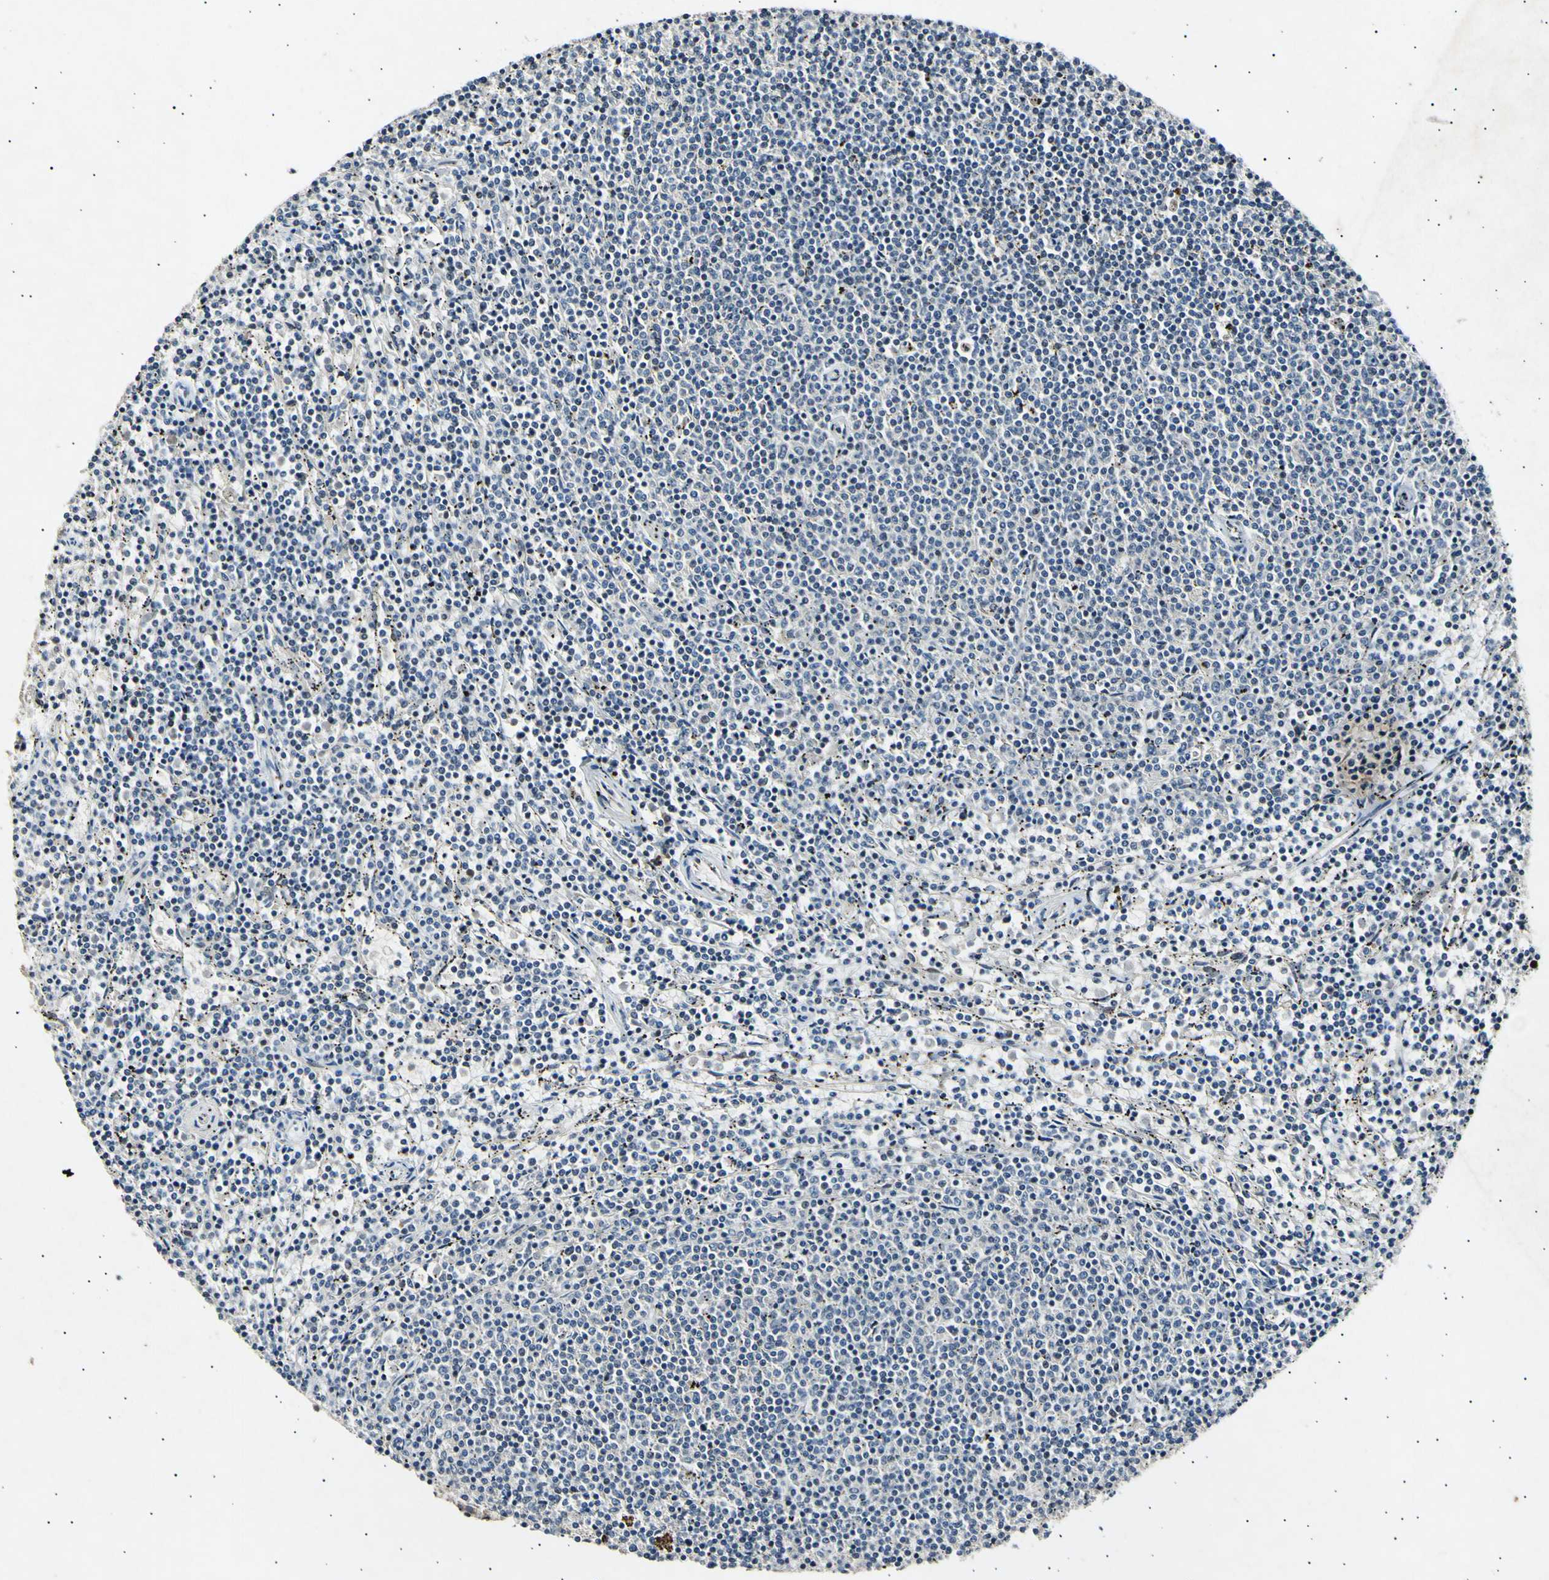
{"staining": {"intensity": "negative", "quantity": "none", "location": "none"}, "tissue": "lymphoma", "cell_type": "Tumor cells", "image_type": "cancer", "snomed": [{"axis": "morphology", "description": "Malignant lymphoma, non-Hodgkin's type, Low grade"}, {"axis": "topography", "description": "Spleen"}], "caption": "IHC of malignant lymphoma, non-Hodgkin's type (low-grade) demonstrates no positivity in tumor cells.", "gene": "ADCY3", "patient": {"sex": "female", "age": 50}}